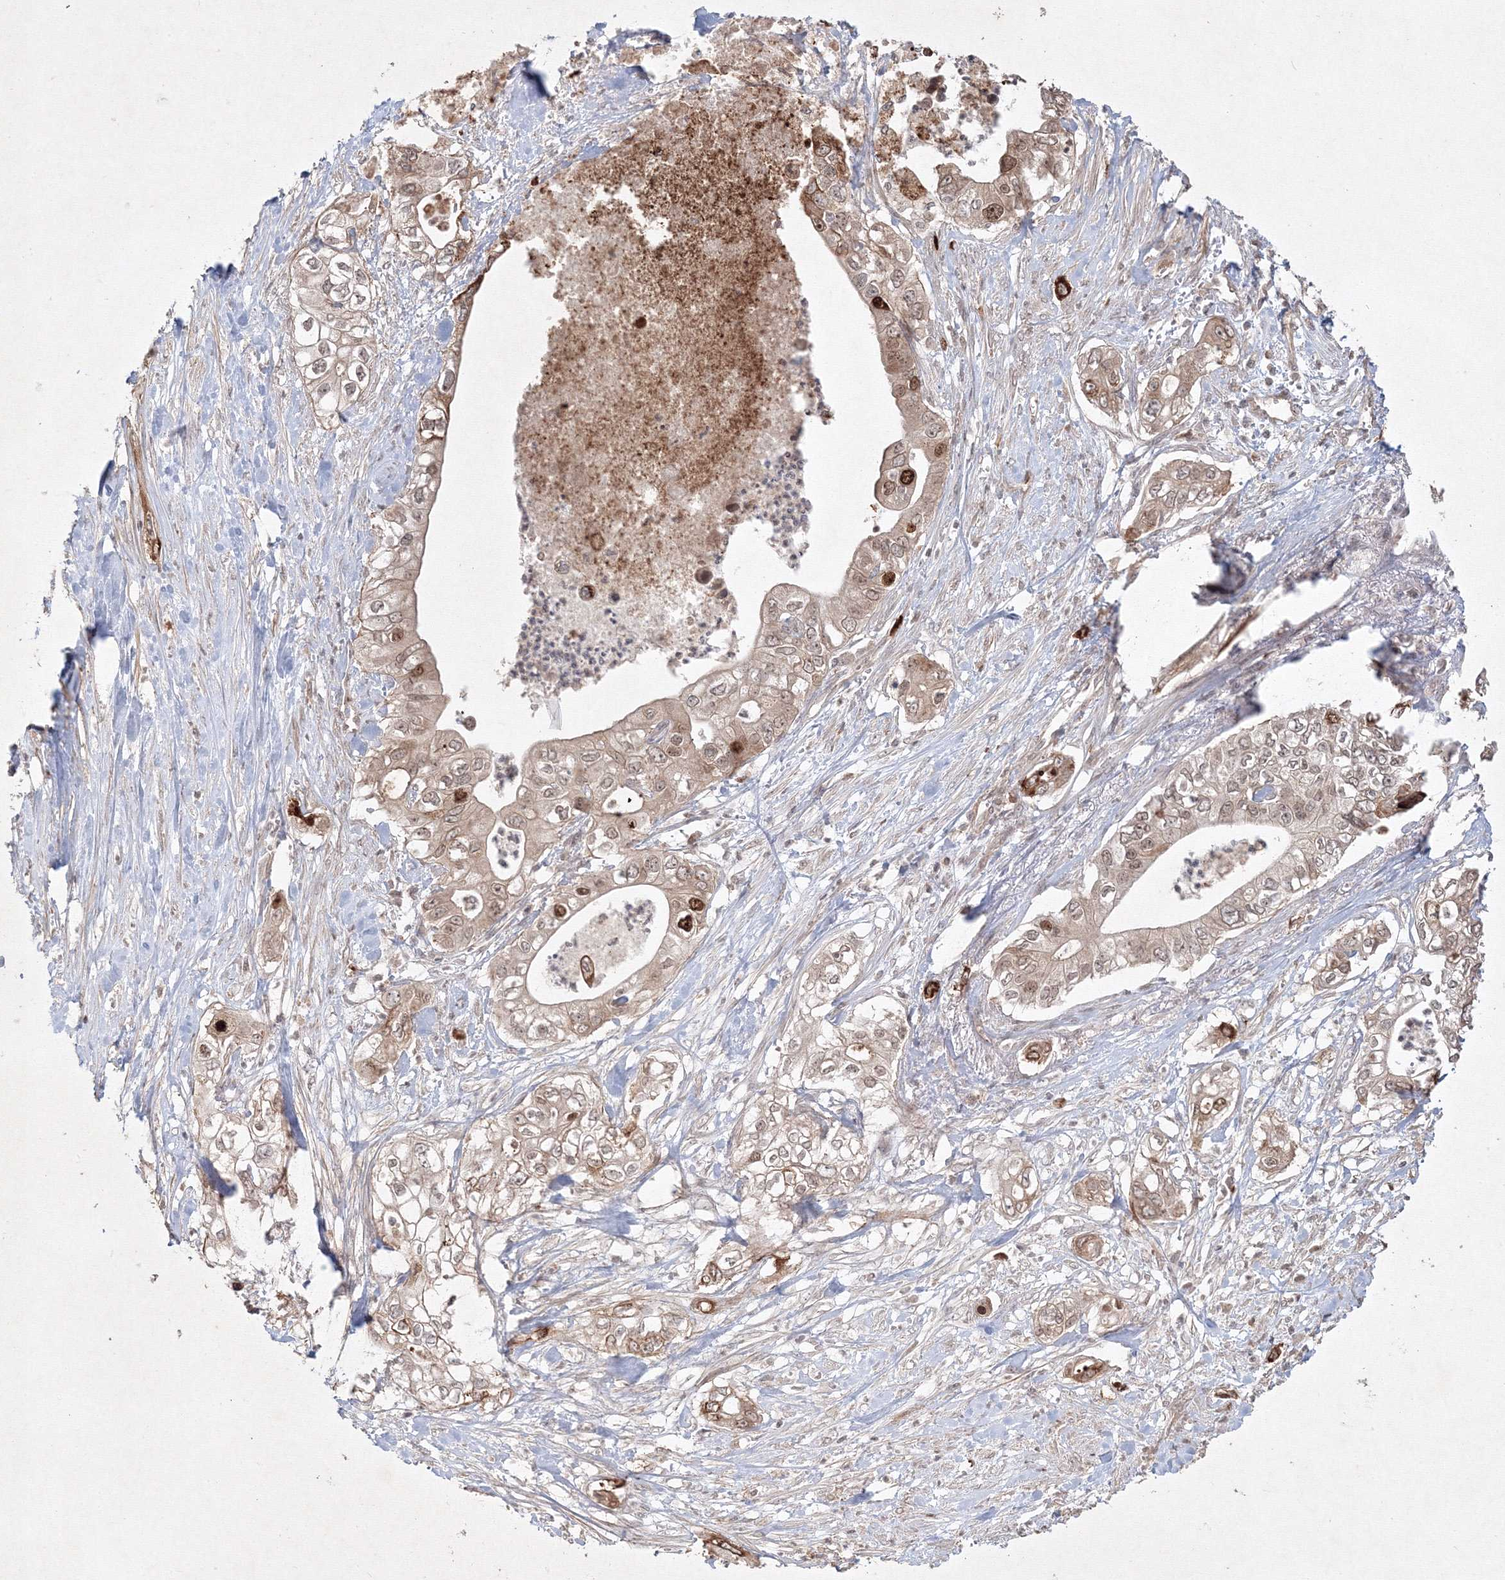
{"staining": {"intensity": "moderate", "quantity": ">75%", "location": "cytoplasmic/membranous,nuclear"}, "tissue": "pancreatic cancer", "cell_type": "Tumor cells", "image_type": "cancer", "snomed": [{"axis": "morphology", "description": "Adenocarcinoma, NOS"}, {"axis": "topography", "description": "Pancreas"}], "caption": "Protein expression analysis of pancreatic cancer reveals moderate cytoplasmic/membranous and nuclear positivity in approximately >75% of tumor cells.", "gene": "KIF20A", "patient": {"sex": "female", "age": 78}}